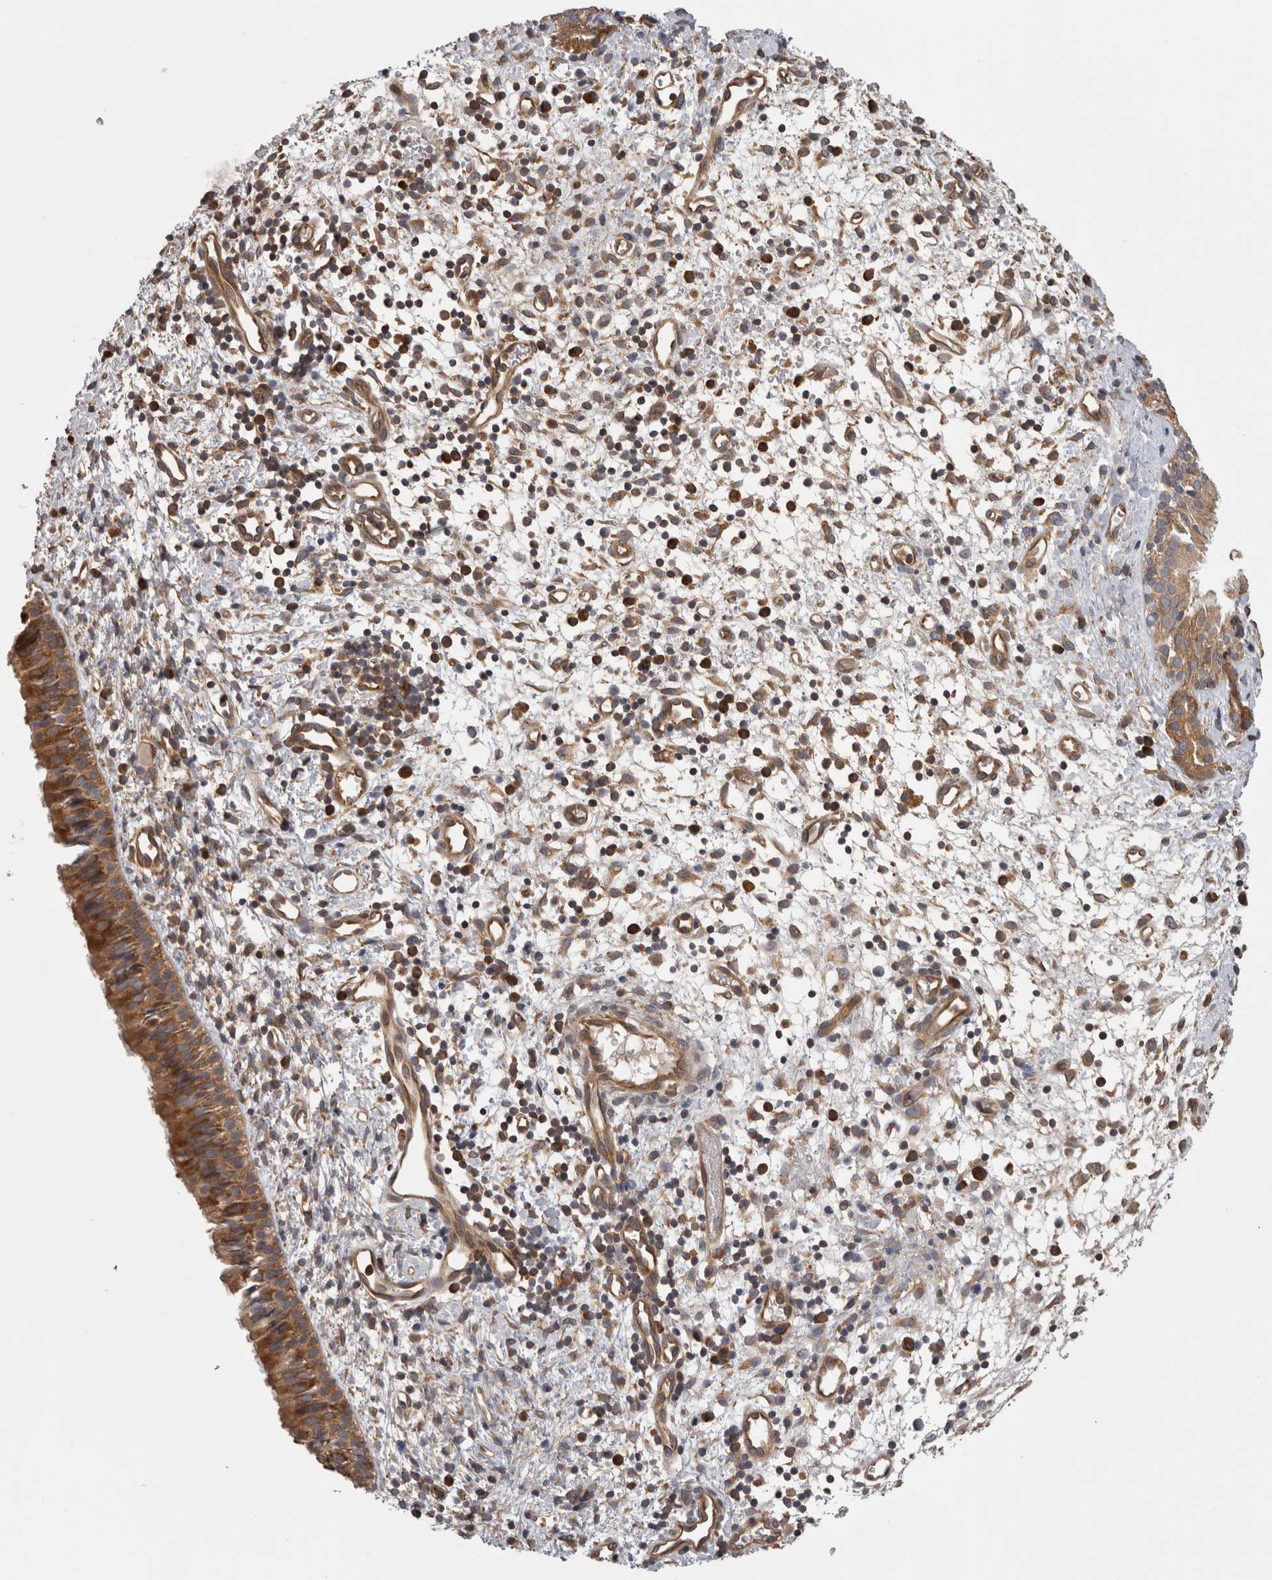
{"staining": {"intensity": "strong", "quantity": ">75%", "location": "cytoplasmic/membranous"}, "tissue": "nasopharynx", "cell_type": "Respiratory epithelial cells", "image_type": "normal", "snomed": [{"axis": "morphology", "description": "Normal tissue, NOS"}, {"axis": "topography", "description": "Nasopharynx"}], "caption": "Brown immunohistochemical staining in benign nasopharynx demonstrates strong cytoplasmic/membranous staining in approximately >75% of respiratory epithelial cells.", "gene": "SMCR8", "patient": {"sex": "male", "age": 22}}